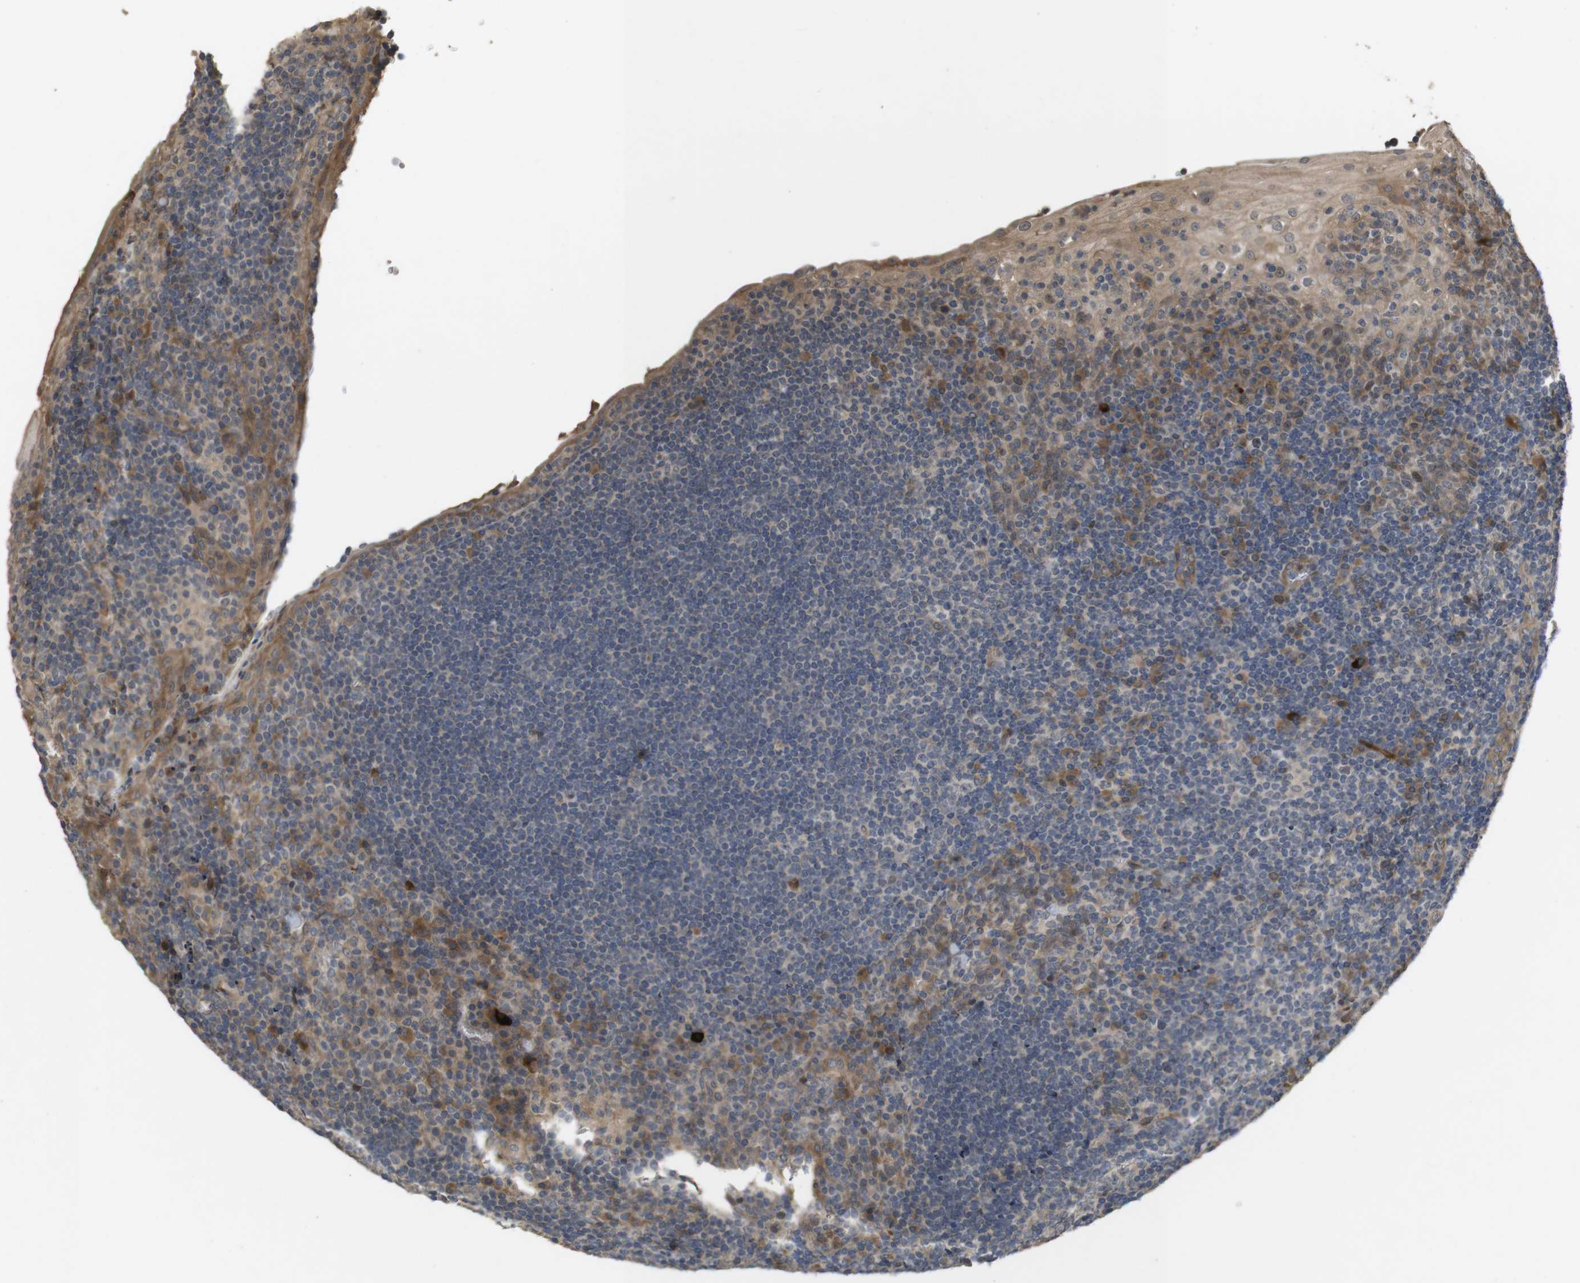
{"staining": {"intensity": "moderate", "quantity": "<25%", "location": "cytoplasmic/membranous"}, "tissue": "tonsil", "cell_type": "Non-germinal center cells", "image_type": "normal", "snomed": [{"axis": "morphology", "description": "Normal tissue, NOS"}, {"axis": "topography", "description": "Tonsil"}], "caption": "Protein expression analysis of benign human tonsil reveals moderate cytoplasmic/membranous expression in approximately <25% of non-germinal center cells. (brown staining indicates protein expression, while blue staining denotes nuclei).", "gene": "PCDHB10", "patient": {"sex": "male", "age": 37}}